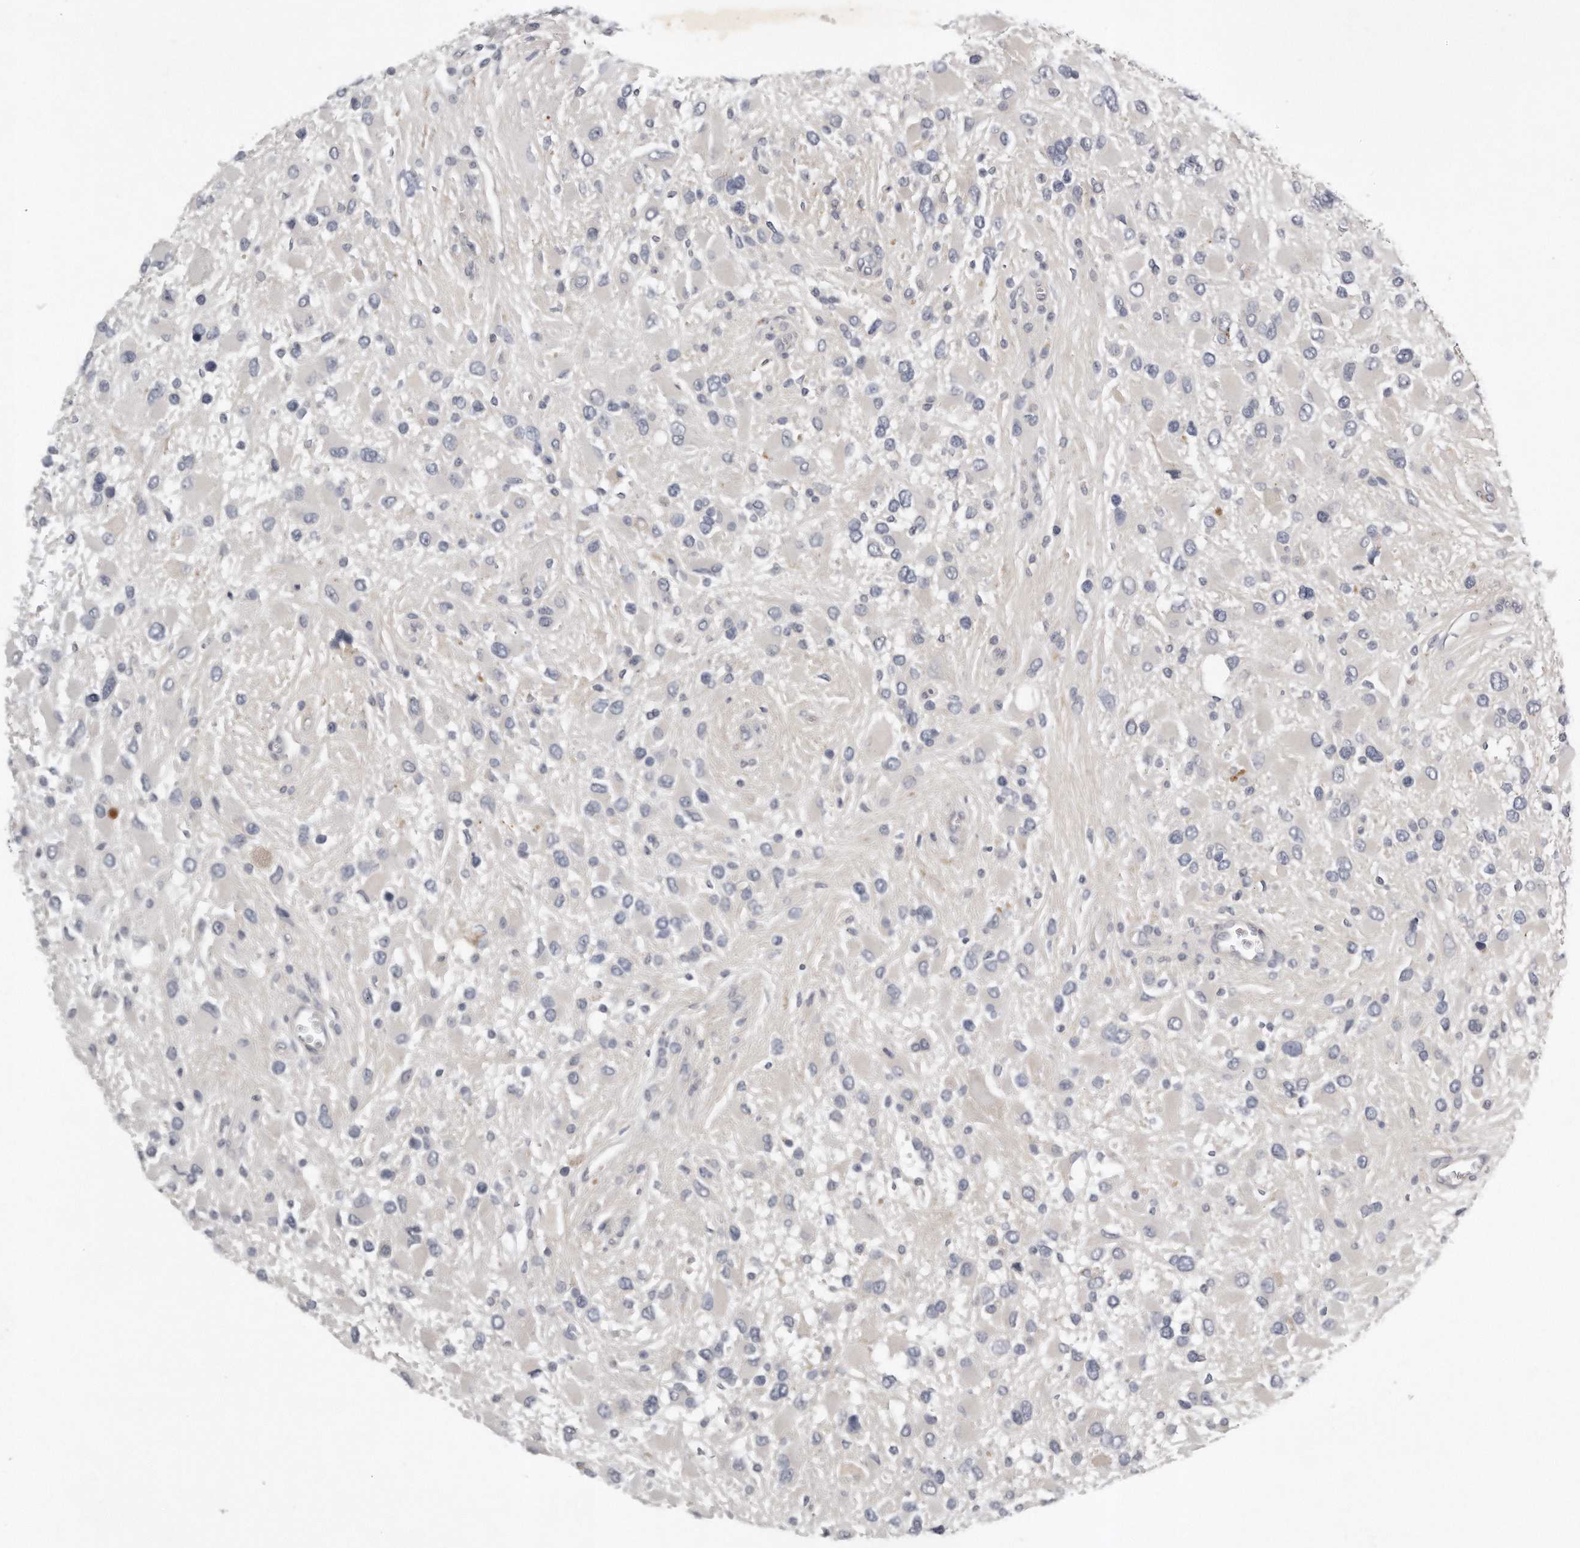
{"staining": {"intensity": "negative", "quantity": "none", "location": "none"}, "tissue": "glioma", "cell_type": "Tumor cells", "image_type": "cancer", "snomed": [{"axis": "morphology", "description": "Glioma, malignant, High grade"}, {"axis": "topography", "description": "Brain"}], "caption": "Immunohistochemistry of human malignant glioma (high-grade) reveals no expression in tumor cells.", "gene": "GGCT", "patient": {"sex": "male", "age": 53}}